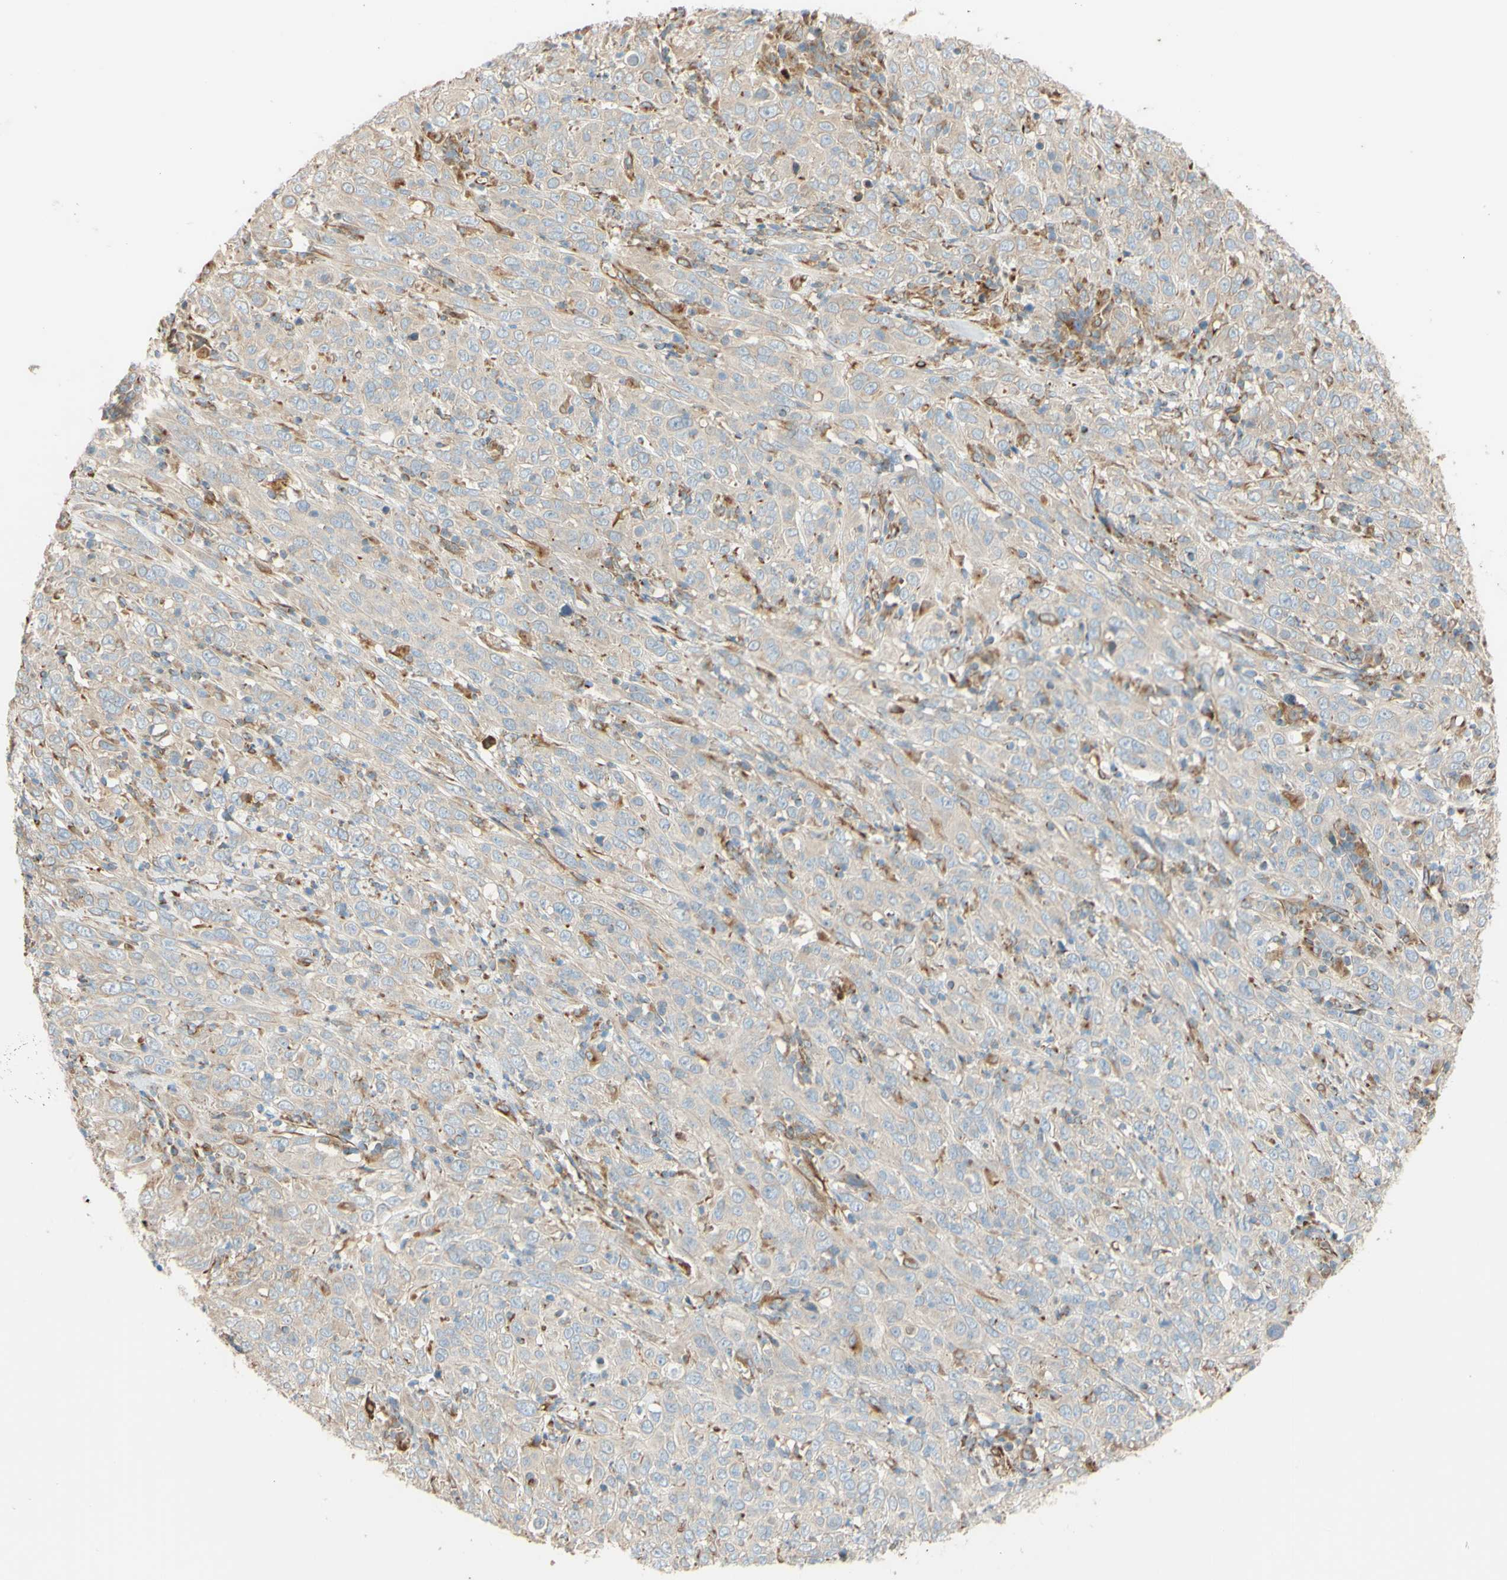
{"staining": {"intensity": "weak", "quantity": ">75%", "location": "cytoplasmic/membranous"}, "tissue": "cervical cancer", "cell_type": "Tumor cells", "image_type": "cancer", "snomed": [{"axis": "morphology", "description": "Squamous cell carcinoma, NOS"}, {"axis": "topography", "description": "Cervix"}], "caption": "High-power microscopy captured an IHC histopathology image of cervical cancer, revealing weak cytoplasmic/membranous expression in about >75% of tumor cells.", "gene": "C1orf43", "patient": {"sex": "female", "age": 46}}